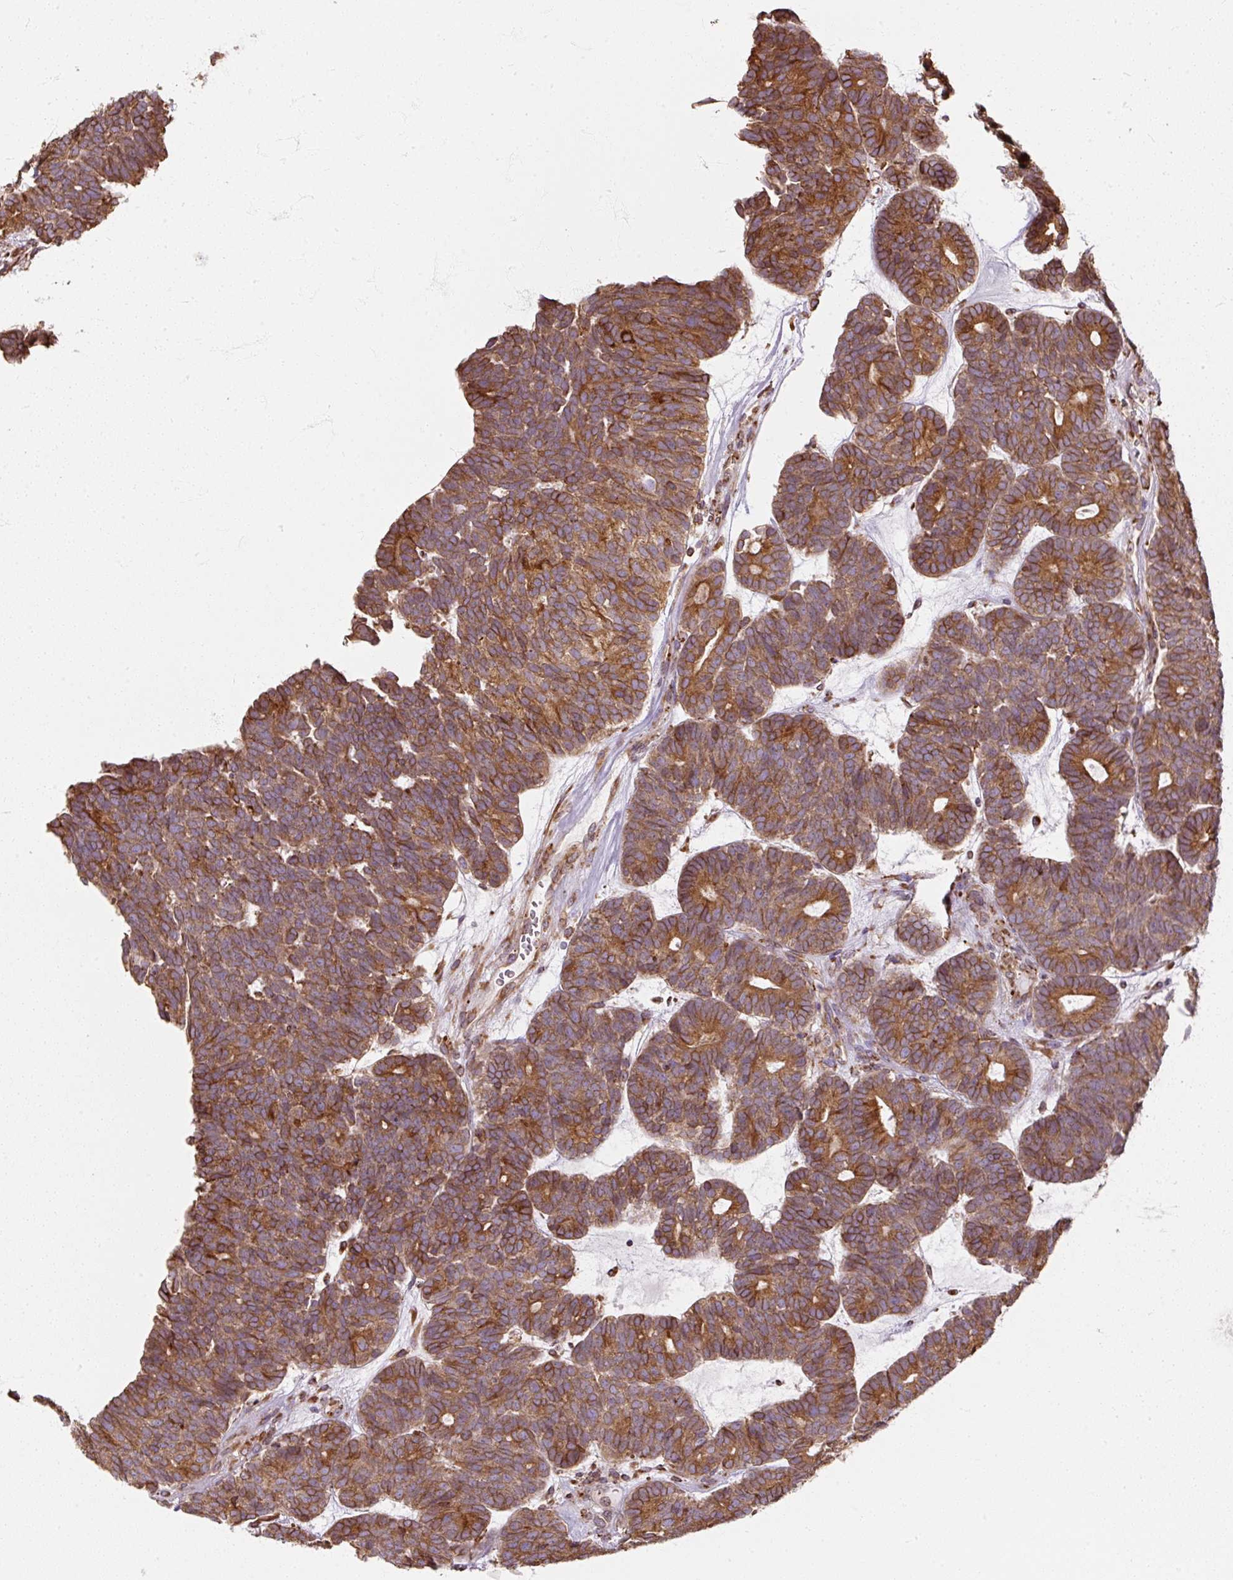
{"staining": {"intensity": "strong", "quantity": ">75%", "location": "cytoplasmic/membranous"}, "tissue": "head and neck cancer", "cell_type": "Tumor cells", "image_type": "cancer", "snomed": [{"axis": "morphology", "description": "Adenocarcinoma, NOS"}, {"axis": "topography", "description": "Head-Neck"}], "caption": "Immunohistochemical staining of head and neck cancer reveals high levels of strong cytoplasmic/membranous positivity in approximately >75% of tumor cells.", "gene": "PRKCSH", "patient": {"sex": "female", "age": 81}}